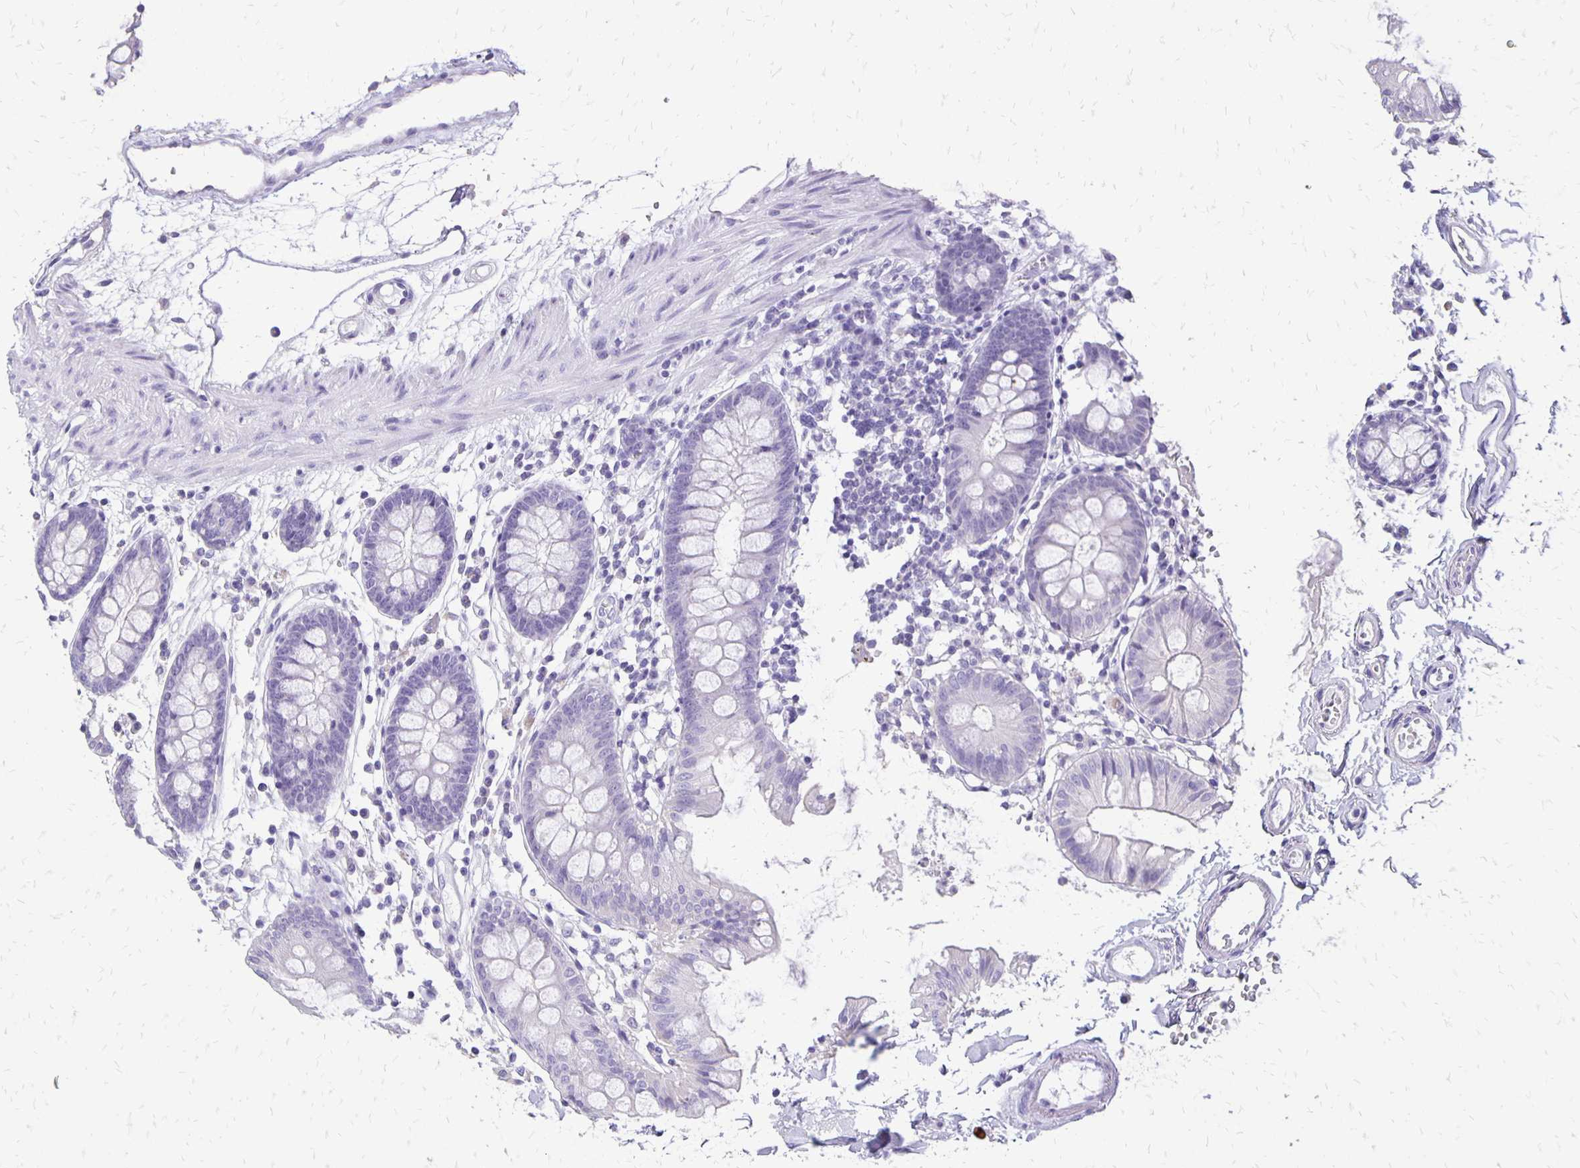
{"staining": {"intensity": "negative", "quantity": "none", "location": "none"}, "tissue": "colon", "cell_type": "Endothelial cells", "image_type": "normal", "snomed": [{"axis": "morphology", "description": "Normal tissue, NOS"}, {"axis": "topography", "description": "Colon"}], "caption": "A high-resolution histopathology image shows immunohistochemistry staining of unremarkable colon, which reveals no significant expression in endothelial cells.", "gene": "ANKRD45", "patient": {"sex": "female", "age": 84}}